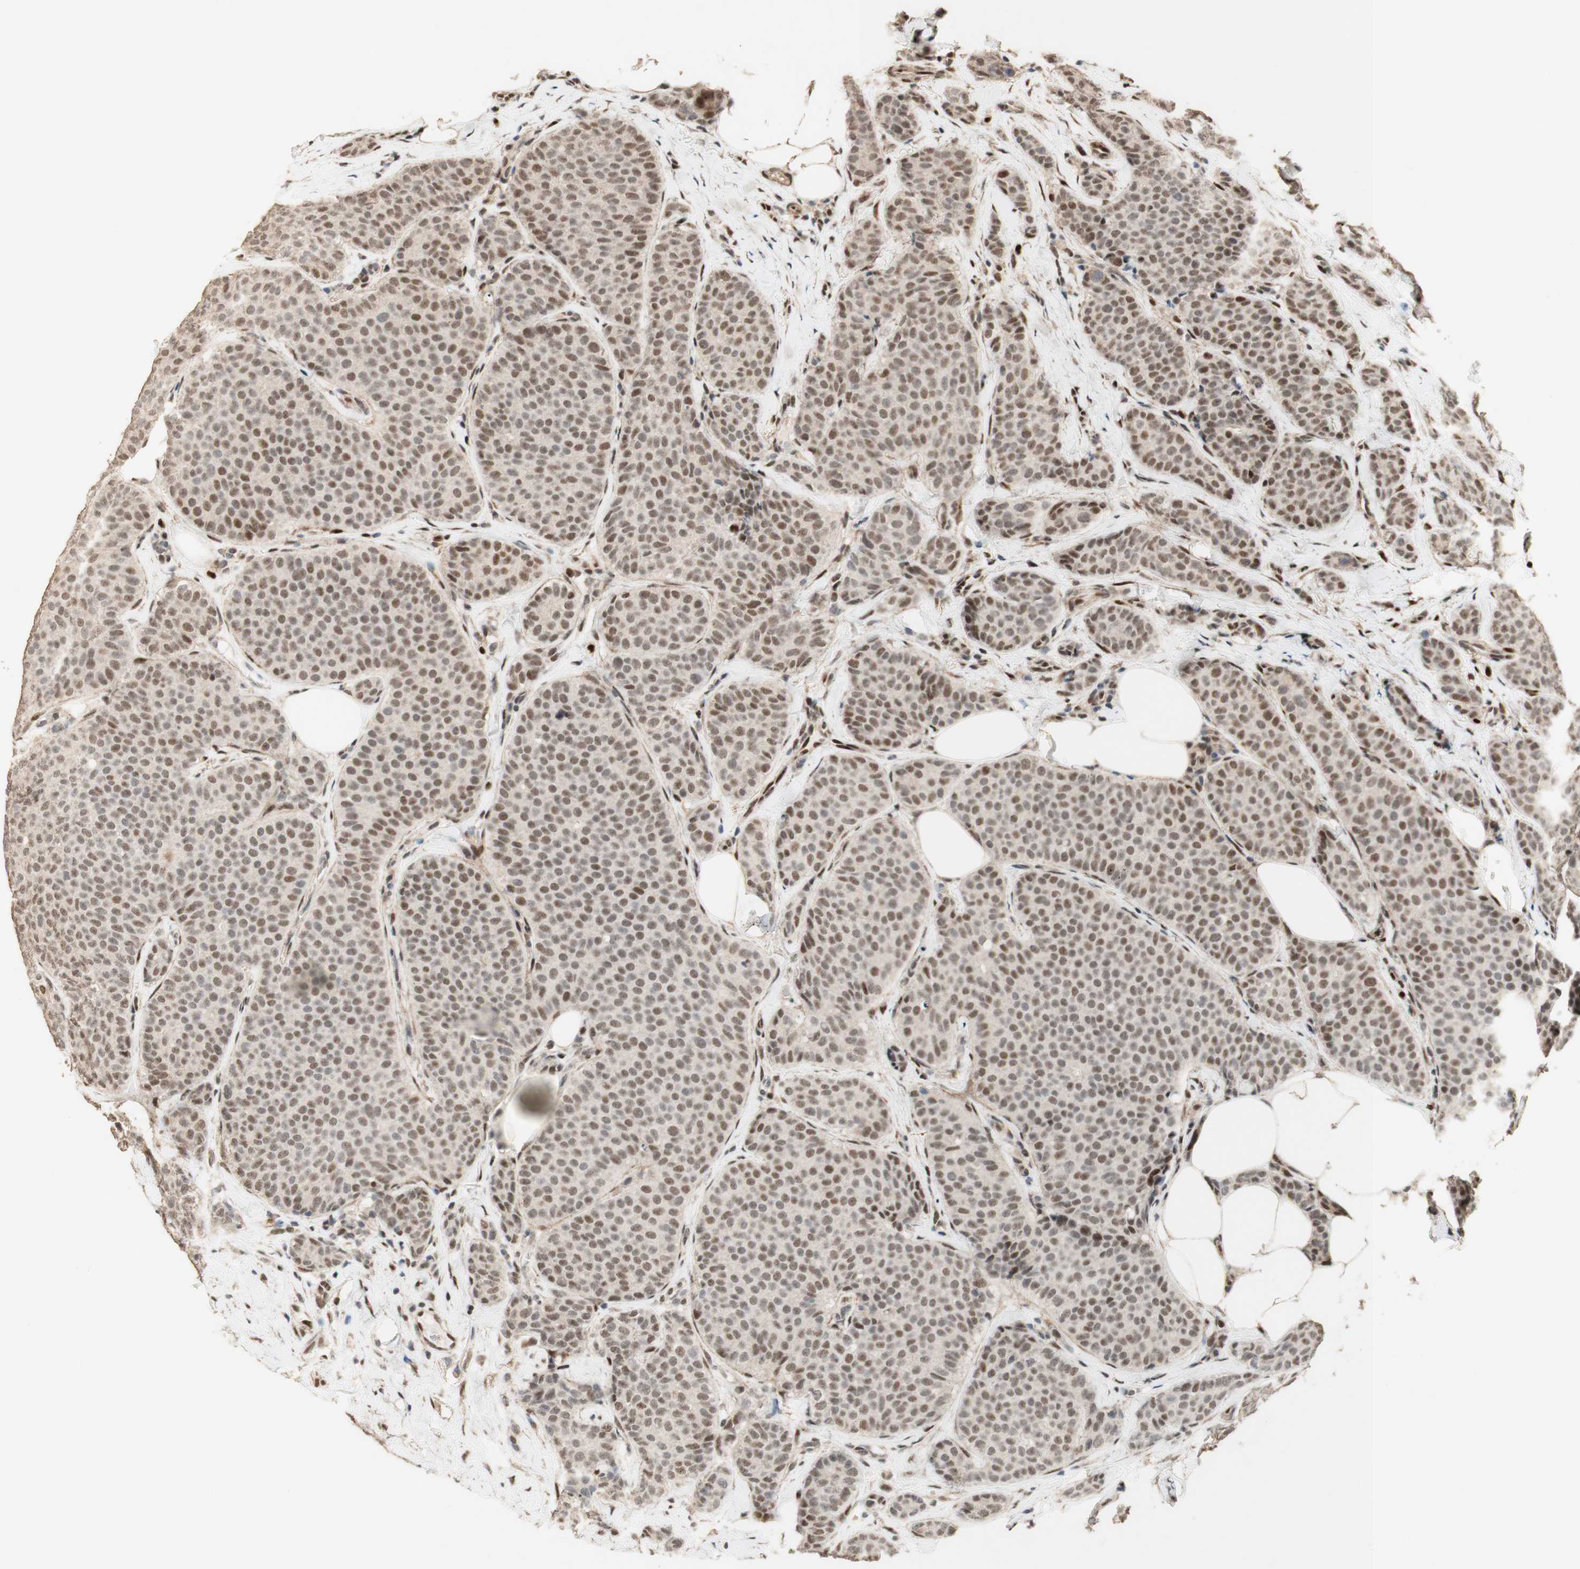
{"staining": {"intensity": "weak", "quantity": ">75%", "location": "nuclear"}, "tissue": "breast cancer", "cell_type": "Tumor cells", "image_type": "cancer", "snomed": [{"axis": "morphology", "description": "Lobular carcinoma"}, {"axis": "topography", "description": "Skin"}, {"axis": "topography", "description": "Breast"}], "caption": "Breast cancer (lobular carcinoma) stained with a brown dye exhibits weak nuclear positive staining in about >75% of tumor cells.", "gene": "FOXP1", "patient": {"sex": "female", "age": 46}}